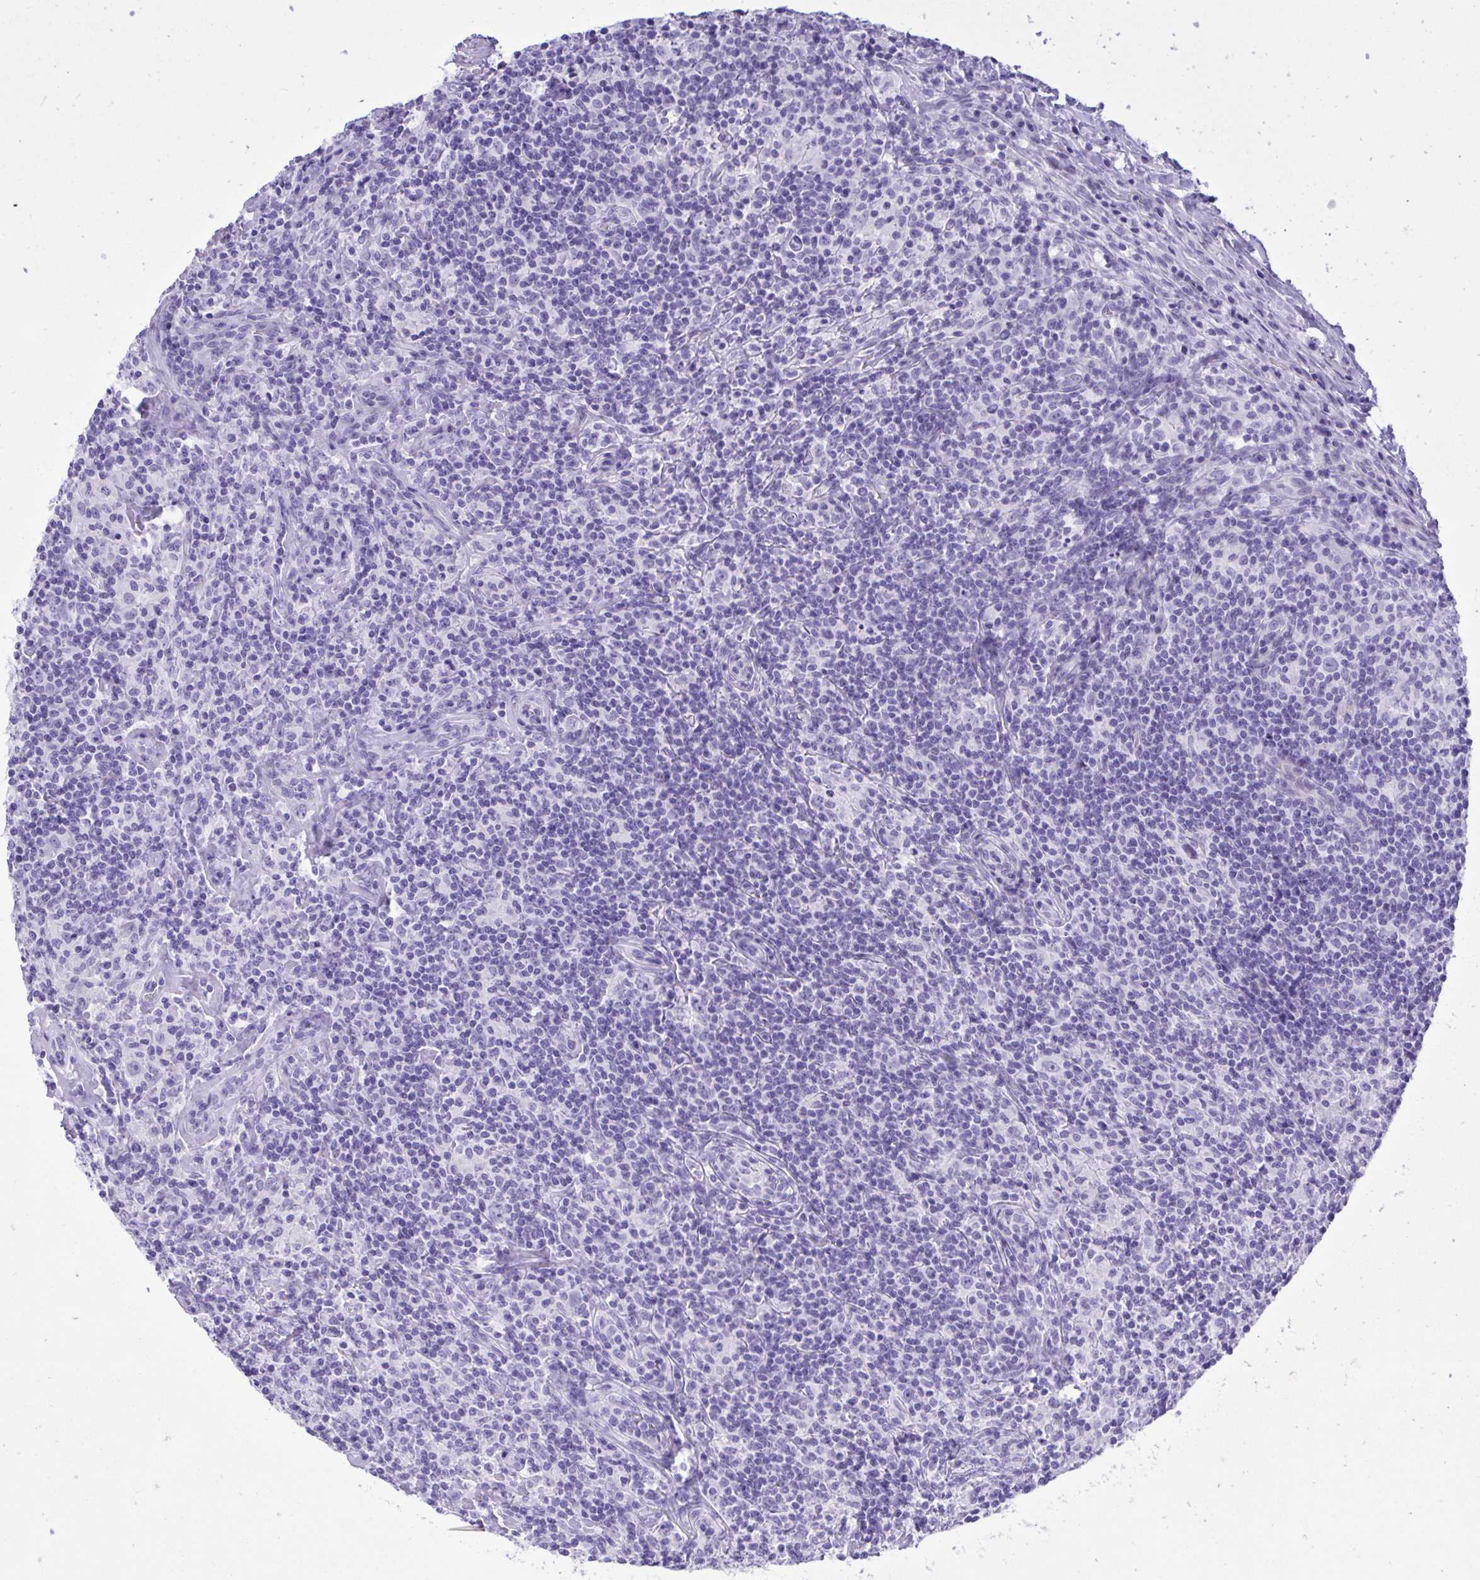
{"staining": {"intensity": "negative", "quantity": "none", "location": "none"}, "tissue": "lymphoma", "cell_type": "Tumor cells", "image_type": "cancer", "snomed": [{"axis": "morphology", "description": "Hodgkin's disease, NOS"}, {"axis": "morphology", "description": "Hodgkin's lymphoma, nodular sclerosis"}, {"axis": "topography", "description": "Lymph node"}], "caption": "Tumor cells are negative for protein expression in human Hodgkin's lymphoma, nodular sclerosis. (DAB (3,3'-diaminobenzidine) IHC, high magnification).", "gene": "BEX5", "patient": {"sex": "female", "age": 10}}